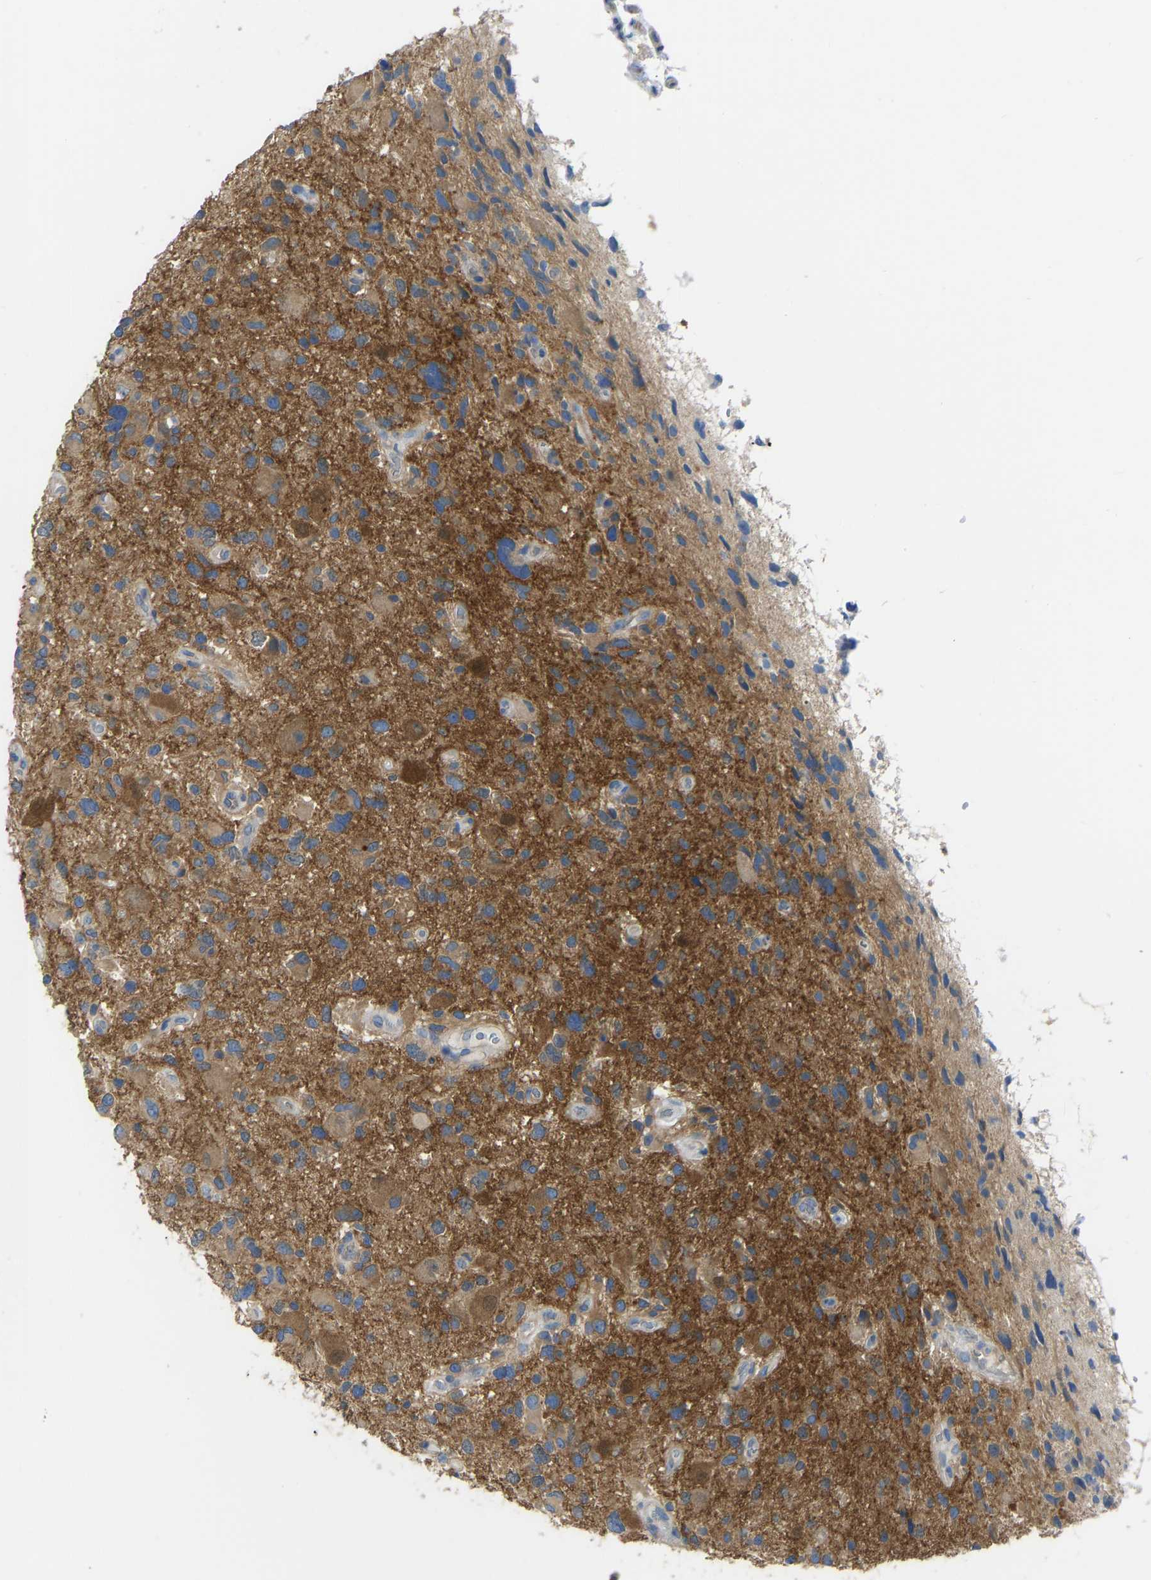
{"staining": {"intensity": "moderate", "quantity": ">75%", "location": "cytoplasmic/membranous"}, "tissue": "glioma", "cell_type": "Tumor cells", "image_type": "cancer", "snomed": [{"axis": "morphology", "description": "Glioma, malignant, High grade"}, {"axis": "topography", "description": "Brain"}], "caption": "A brown stain shows moderate cytoplasmic/membranous staining of a protein in glioma tumor cells.", "gene": "PPP3CA", "patient": {"sex": "male", "age": 33}}